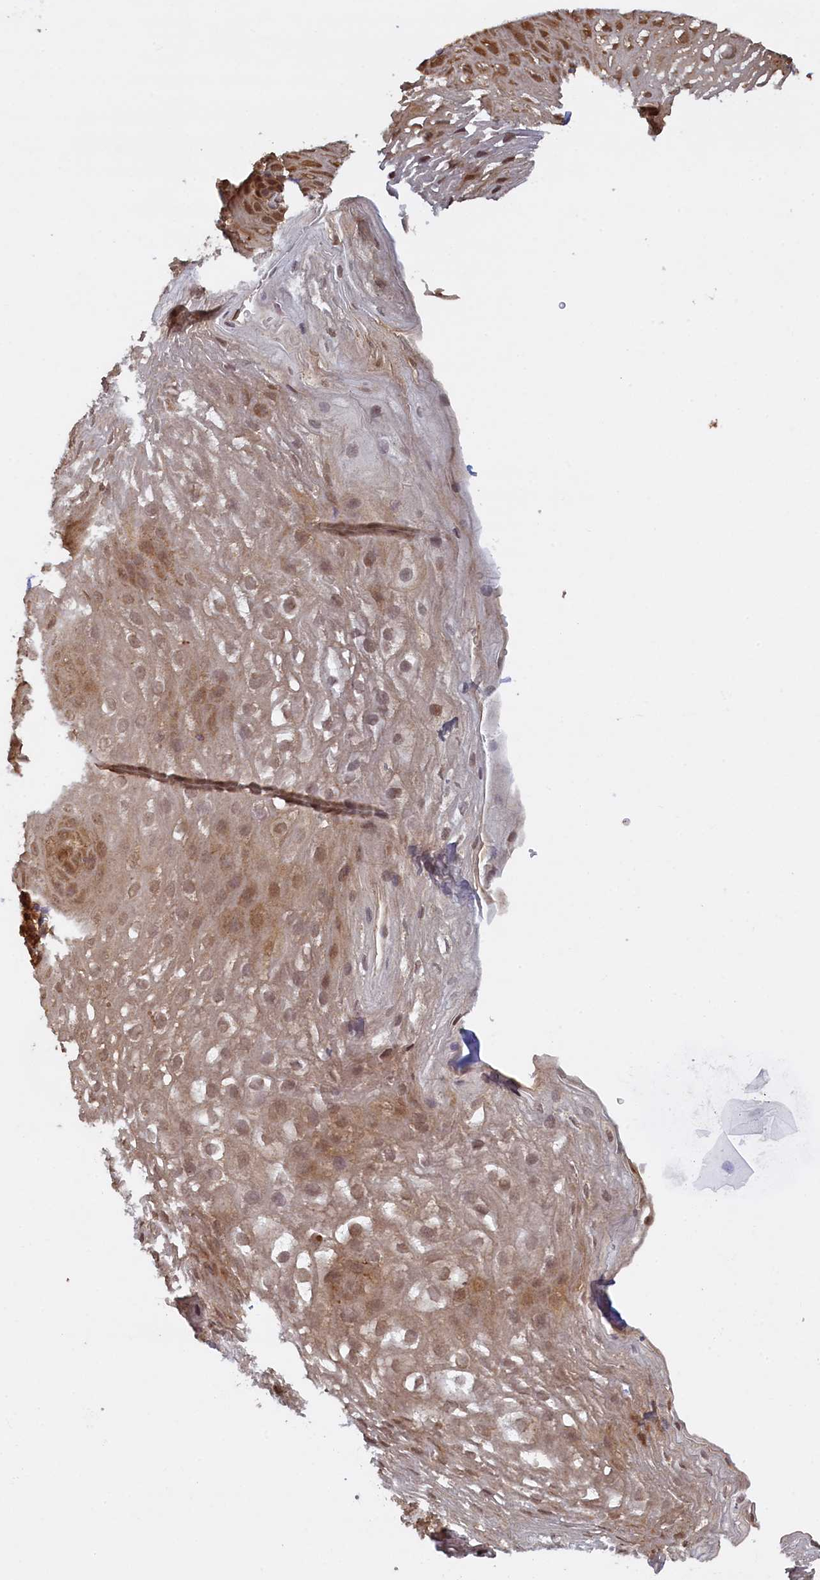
{"staining": {"intensity": "moderate", "quantity": ">75%", "location": "cytoplasmic/membranous,nuclear"}, "tissue": "esophagus", "cell_type": "Squamous epithelial cells", "image_type": "normal", "snomed": [{"axis": "morphology", "description": "Normal tissue, NOS"}, {"axis": "topography", "description": "Esophagus"}], "caption": "Immunohistochemistry micrograph of unremarkable esophagus stained for a protein (brown), which reveals medium levels of moderate cytoplasmic/membranous,nuclear positivity in approximately >75% of squamous epithelial cells.", "gene": "UCHL3", "patient": {"sex": "female", "age": 66}}